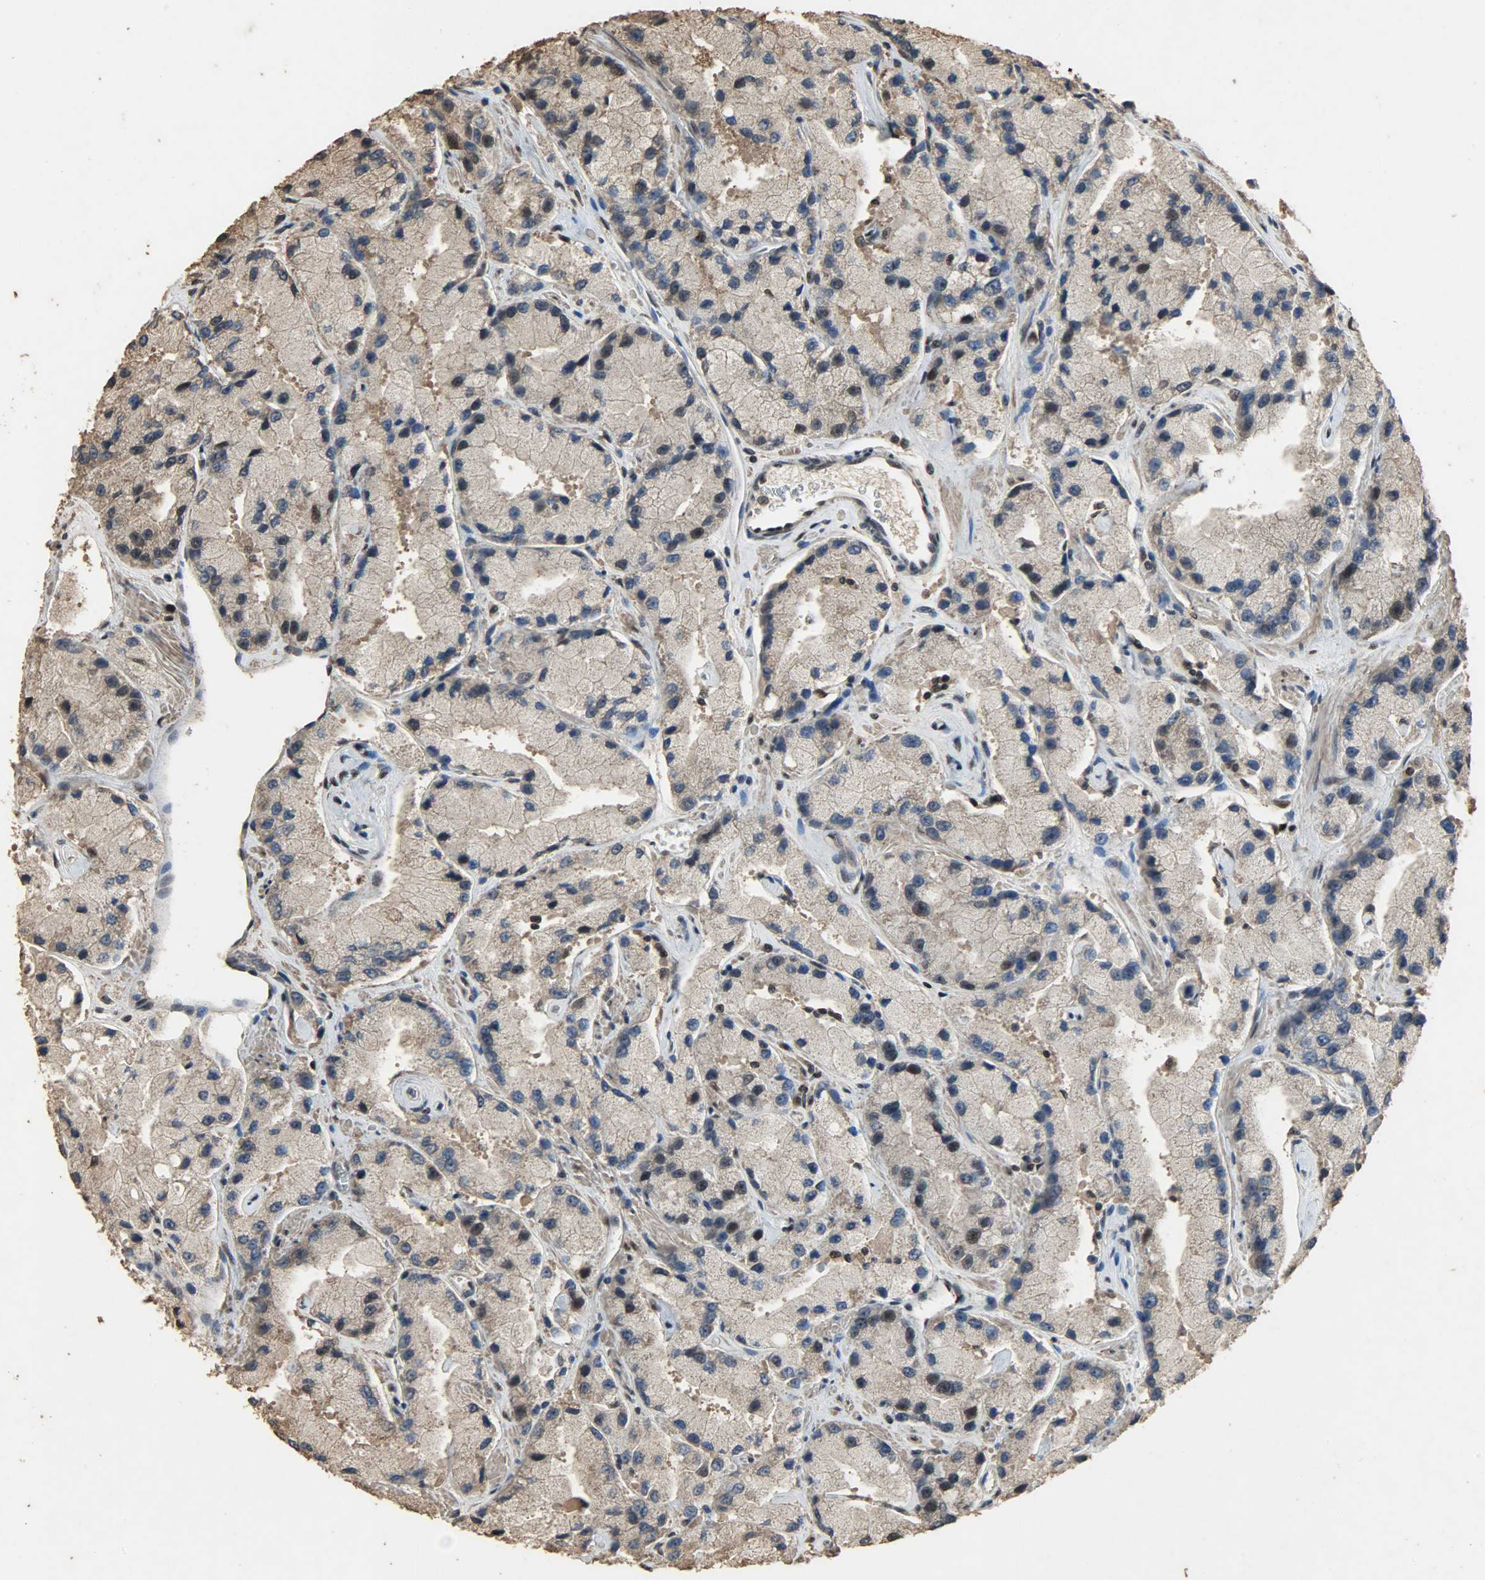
{"staining": {"intensity": "weak", "quantity": ">75%", "location": "cytoplasmic/membranous"}, "tissue": "prostate cancer", "cell_type": "Tumor cells", "image_type": "cancer", "snomed": [{"axis": "morphology", "description": "Adenocarcinoma, High grade"}, {"axis": "topography", "description": "Prostate"}], "caption": "Protein staining of adenocarcinoma (high-grade) (prostate) tissue reveals weak cytoplasmic/membranous expression in about >75% of tumor cells.", "gene": "CCNT2", "patient": {"sex": "male", "age": 58}}